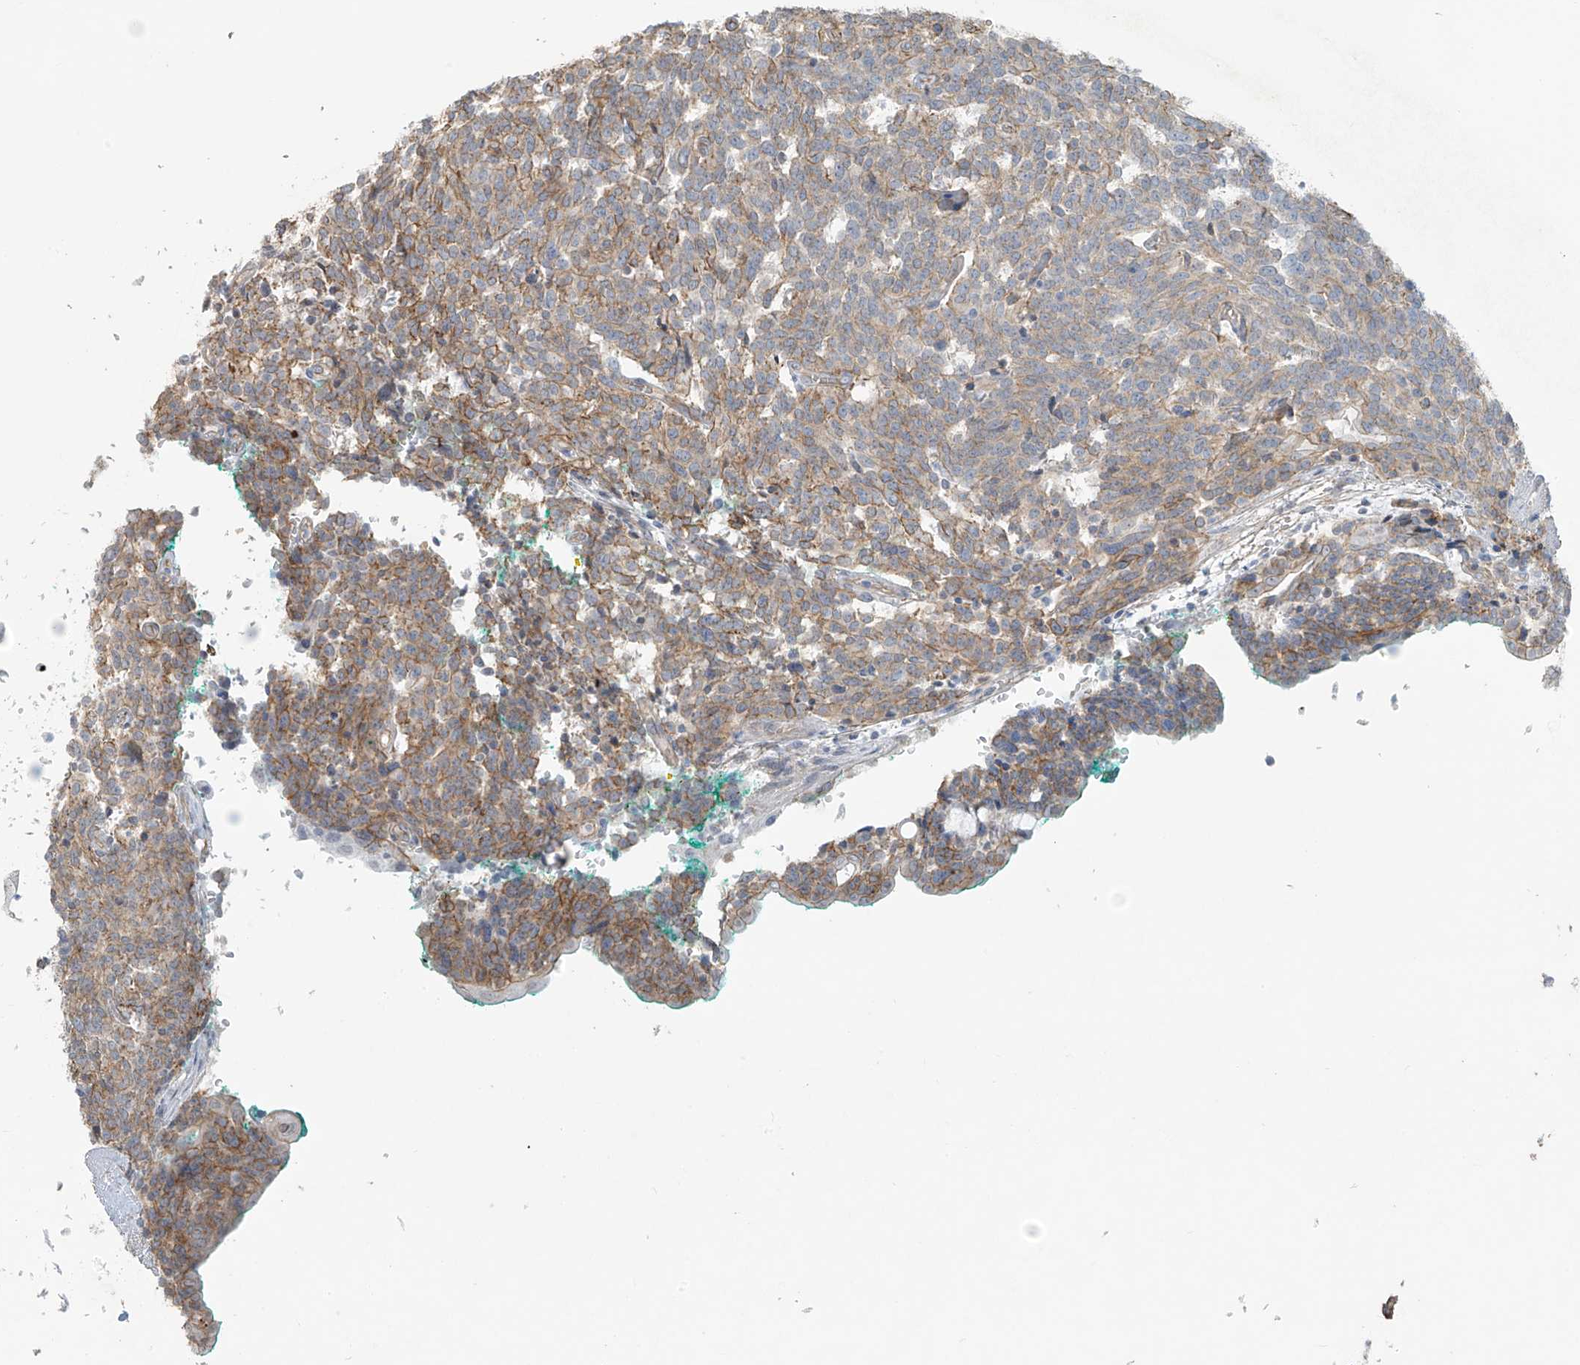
{"staining": {"intensity": "weak", "quantity": ">75%", "location": "cytoplasmic/membranous"}, "tissue": "carcinoid", "cell_type": "Tumor cells", "image_type": "cancer", "snomed": [{"axis": "morphology", "description": "Carcinoid, malignant, NOS"}, {"axis": "topography", "description": "Lung"}], "caption": "Tumor cells exhibit low levels of weak cytoplasmic/membranous expression in approximately >75% of cells in human carcinoid.", "gene": "TUBE1", "patient": {"sex": "female", "age": 46}}